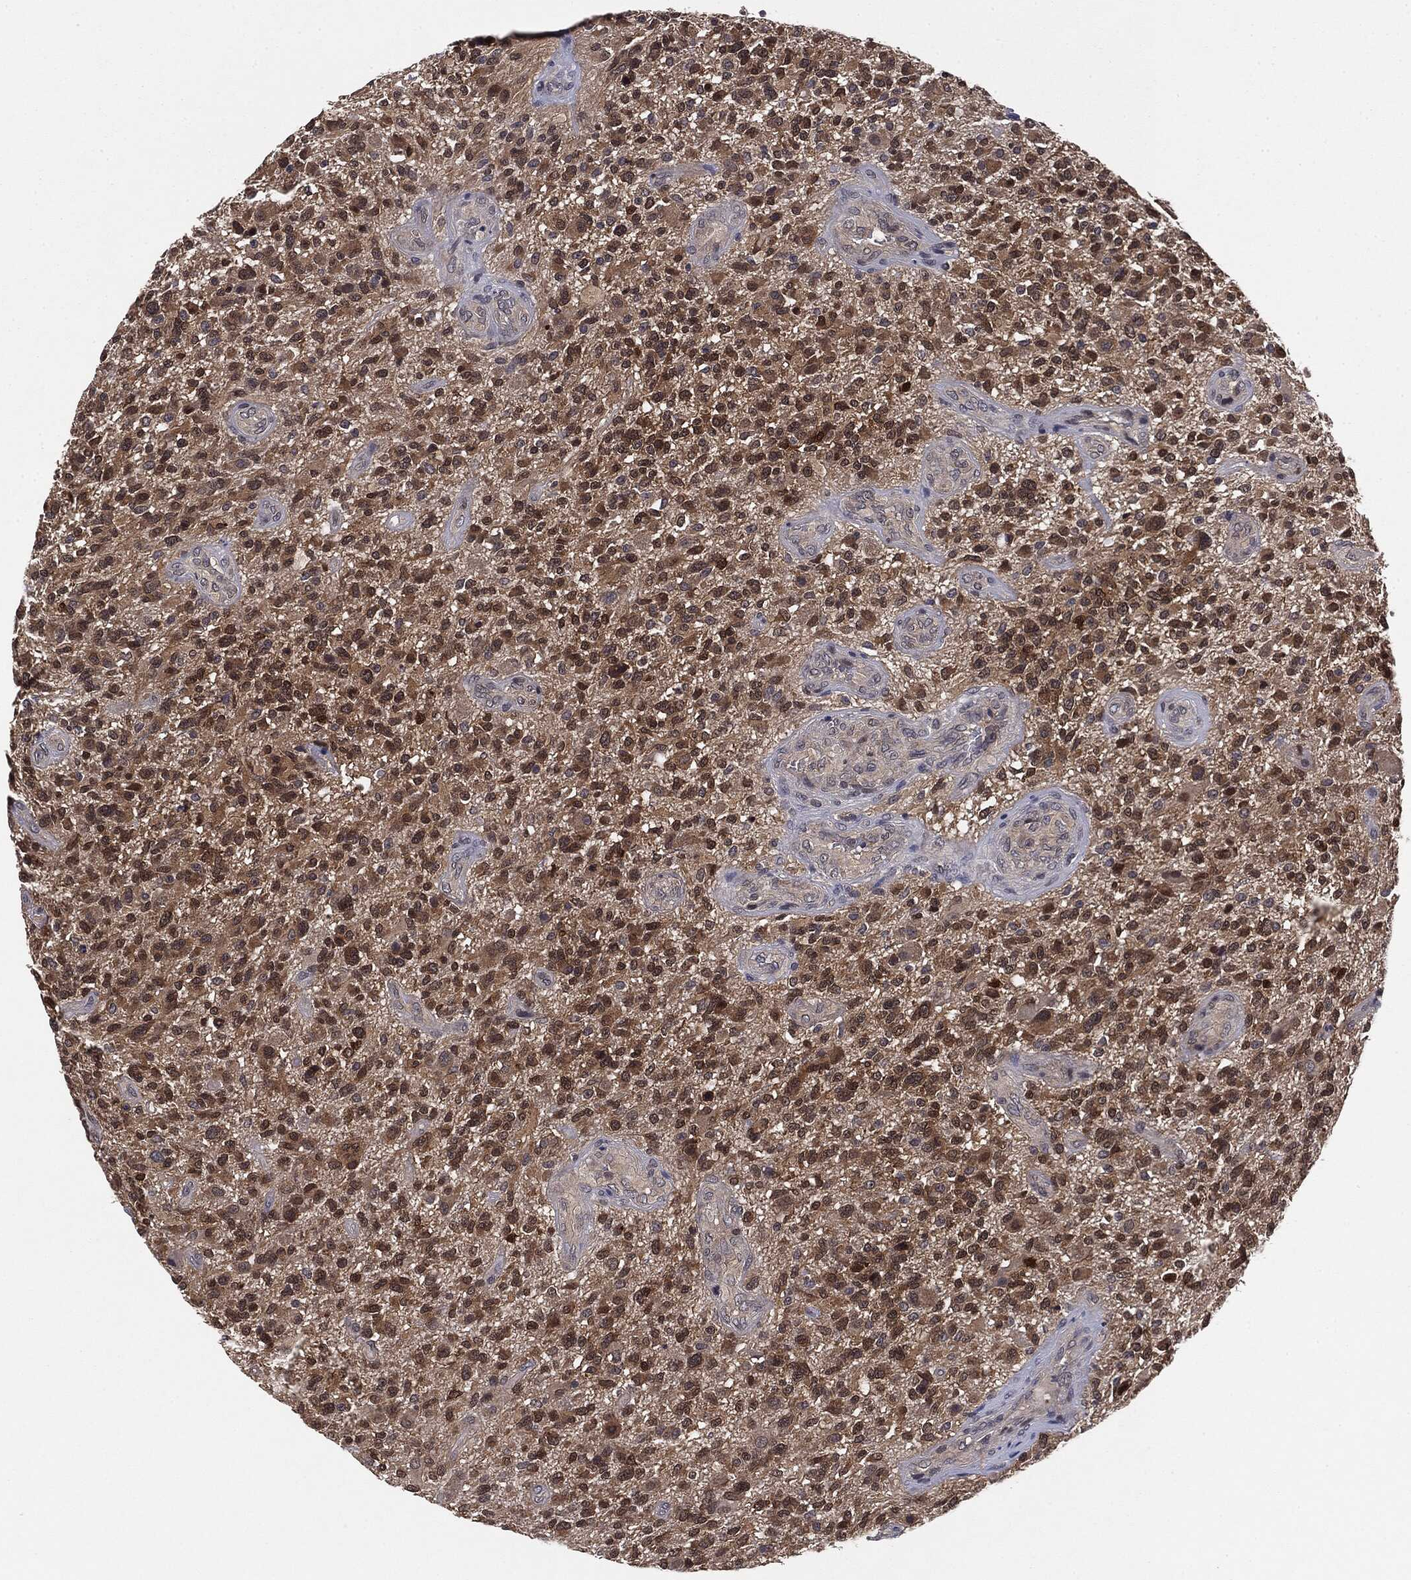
{"staining": {"intensity": "moderate", "quantity": ">75%", "location": "cytoplasmic/membranous,nuclear"}, "tissue": "glioma", "cell_type": "Tumor cells", "image_type": "cancer", "snomed": [{"axis": "morphology", "description": "Glioma, malignant, High grade"}, {"axis": "topography", "description": "Brain"}], "caption": "This histopathology image demonstrates immunohistochemistry staining of human malignant glioma (high-grade), with medium moderate cytoplasmic/membranous and nuclear staining in about >75% of tumor cells.", "gene": "KRT7", "patient": {"sex": "male", "age": 47}}